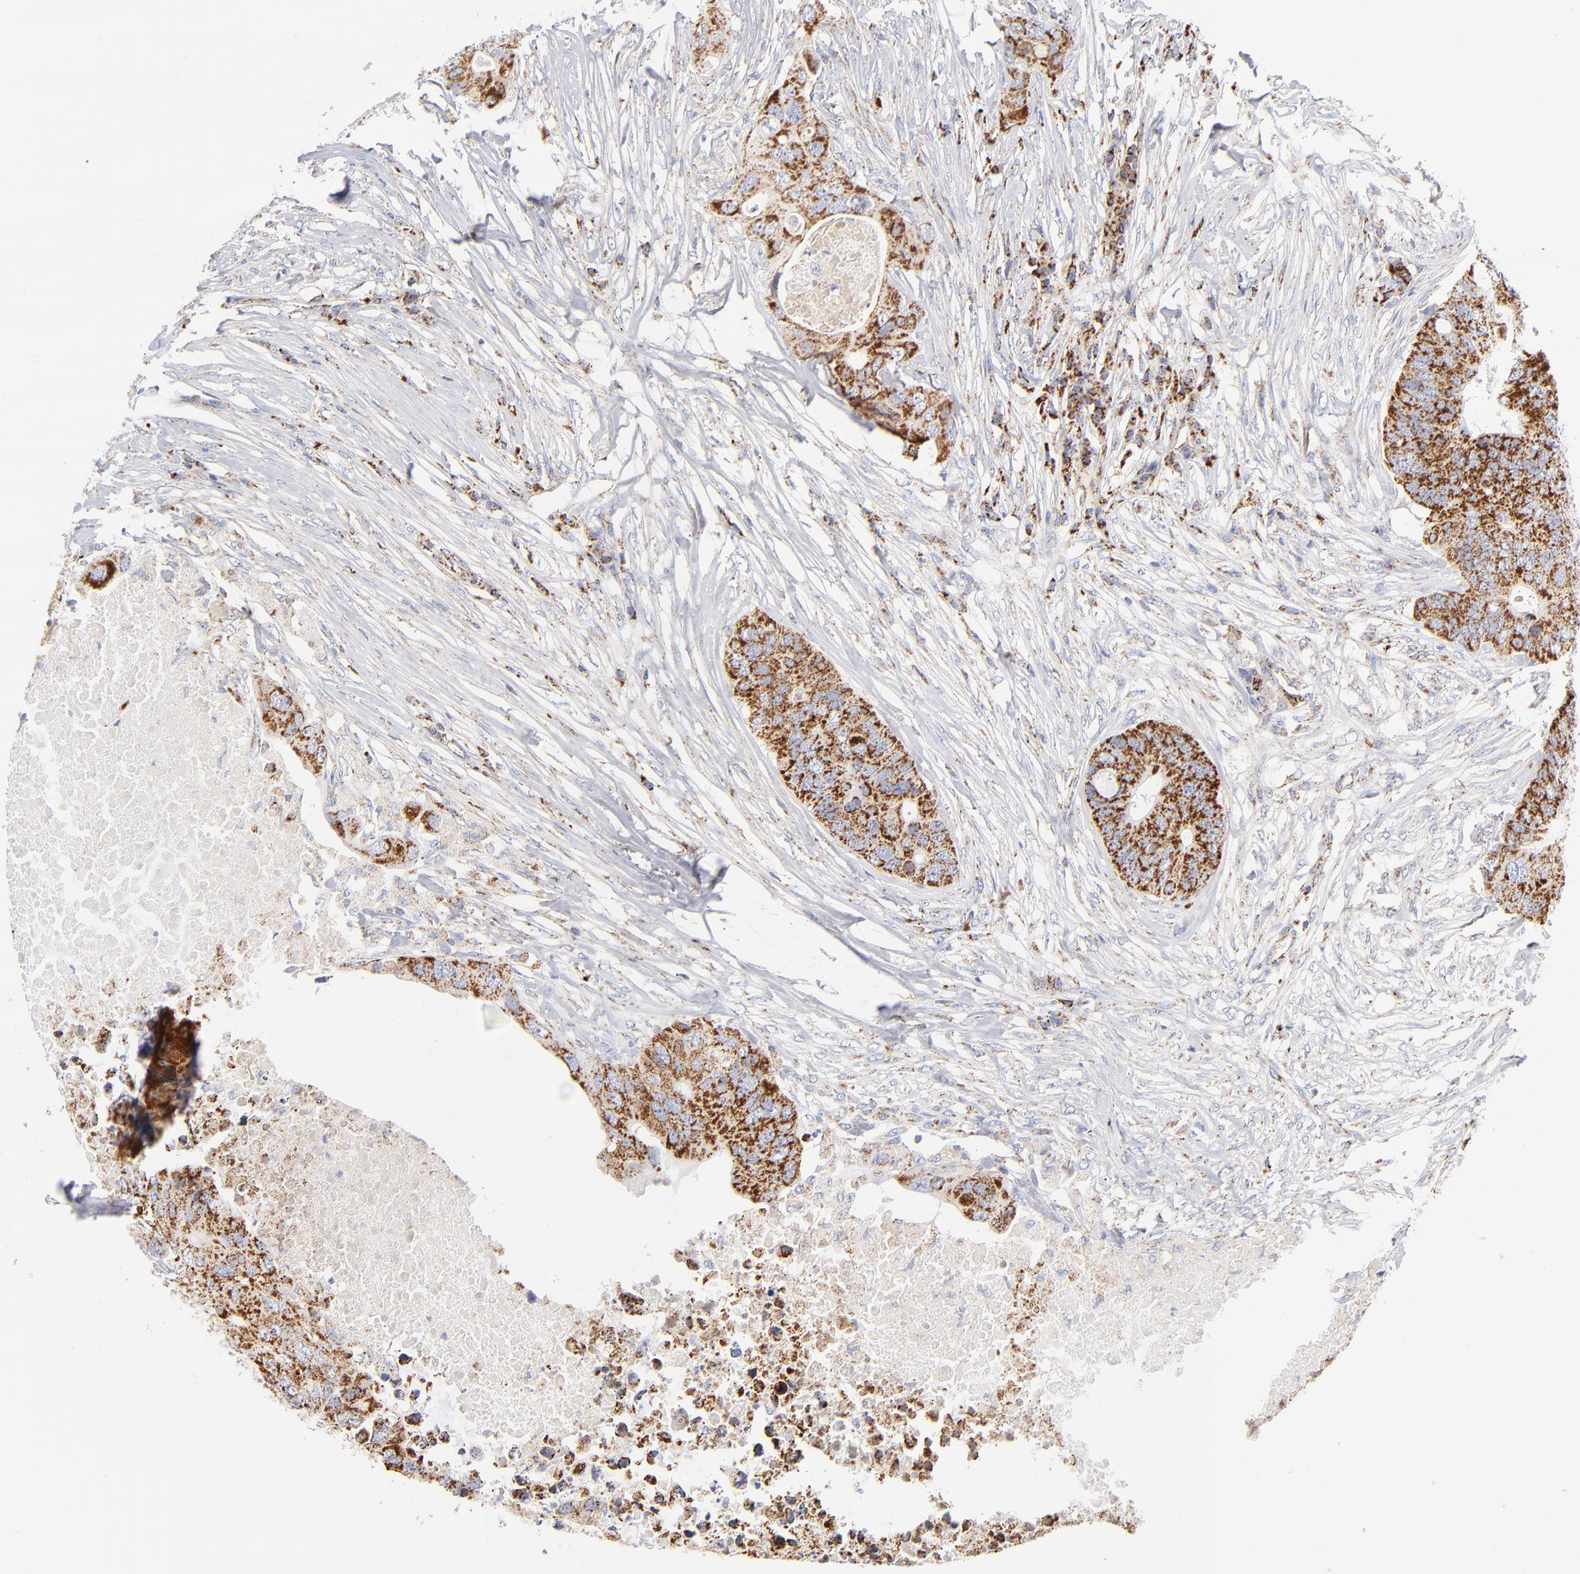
{"staining": {"intensity": "strong", "quantity": ">75%", "location": "cytoplasmic/membranous"}, "tissue": "colorectal cancer", "cell_type": "Tumor cells", "image_type": "cancer", "snomed": [{"axis": "morphology", "description": "Adenocarcinoma, NOS"}, {"axis": "topography", "description": "Colon"}], "caption": "There is high levels of strong cytoplasmic/membranous expression in tumor cells of colorectal cancer, as demonstrated by immunohistochemical staining (brown color).", "gene": "DLAT", "patient": {"sex": "male", "age": 71}}